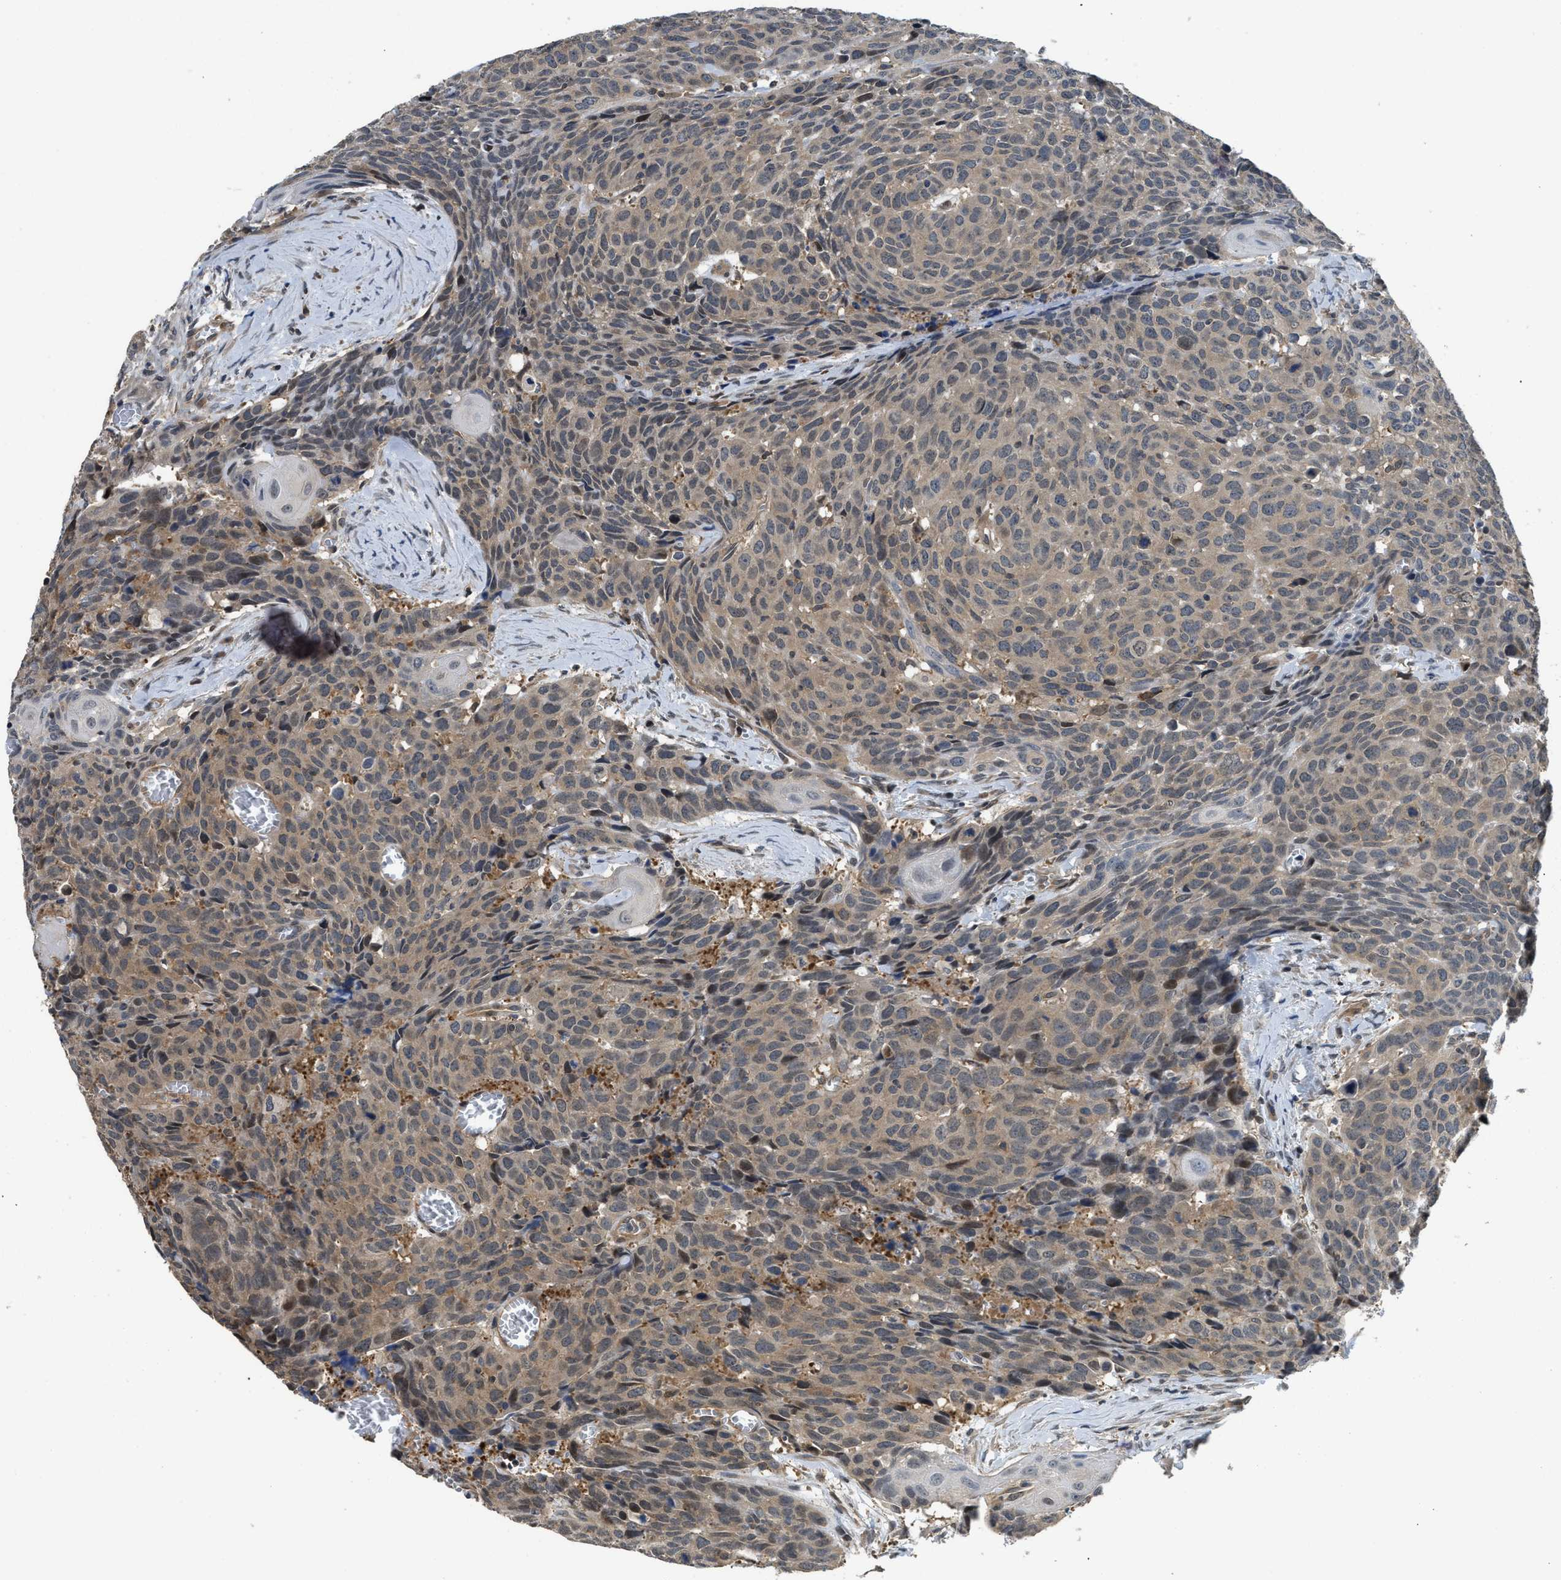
{"staining": {"intensity": "weak", "quantity": ">75%", "location": "cytoplasmic/membranous"}, "tissue": "head and neck cancer", "cell_type": "Tumor cells", "image_type": "cancer", "snomed": [{"axis": "morphology", "description": "Squamous cell carcinoma, NOS"}, {"axis": "topography", "description": "Head-Neck"}], "caption": "A brown stain shows weak cytoplasmic/membranous staining of a protein in head and neck squamous cell carcinoma tumor cells.", "gene": "TES", "patient": {"sex": "male", "age": 66}}